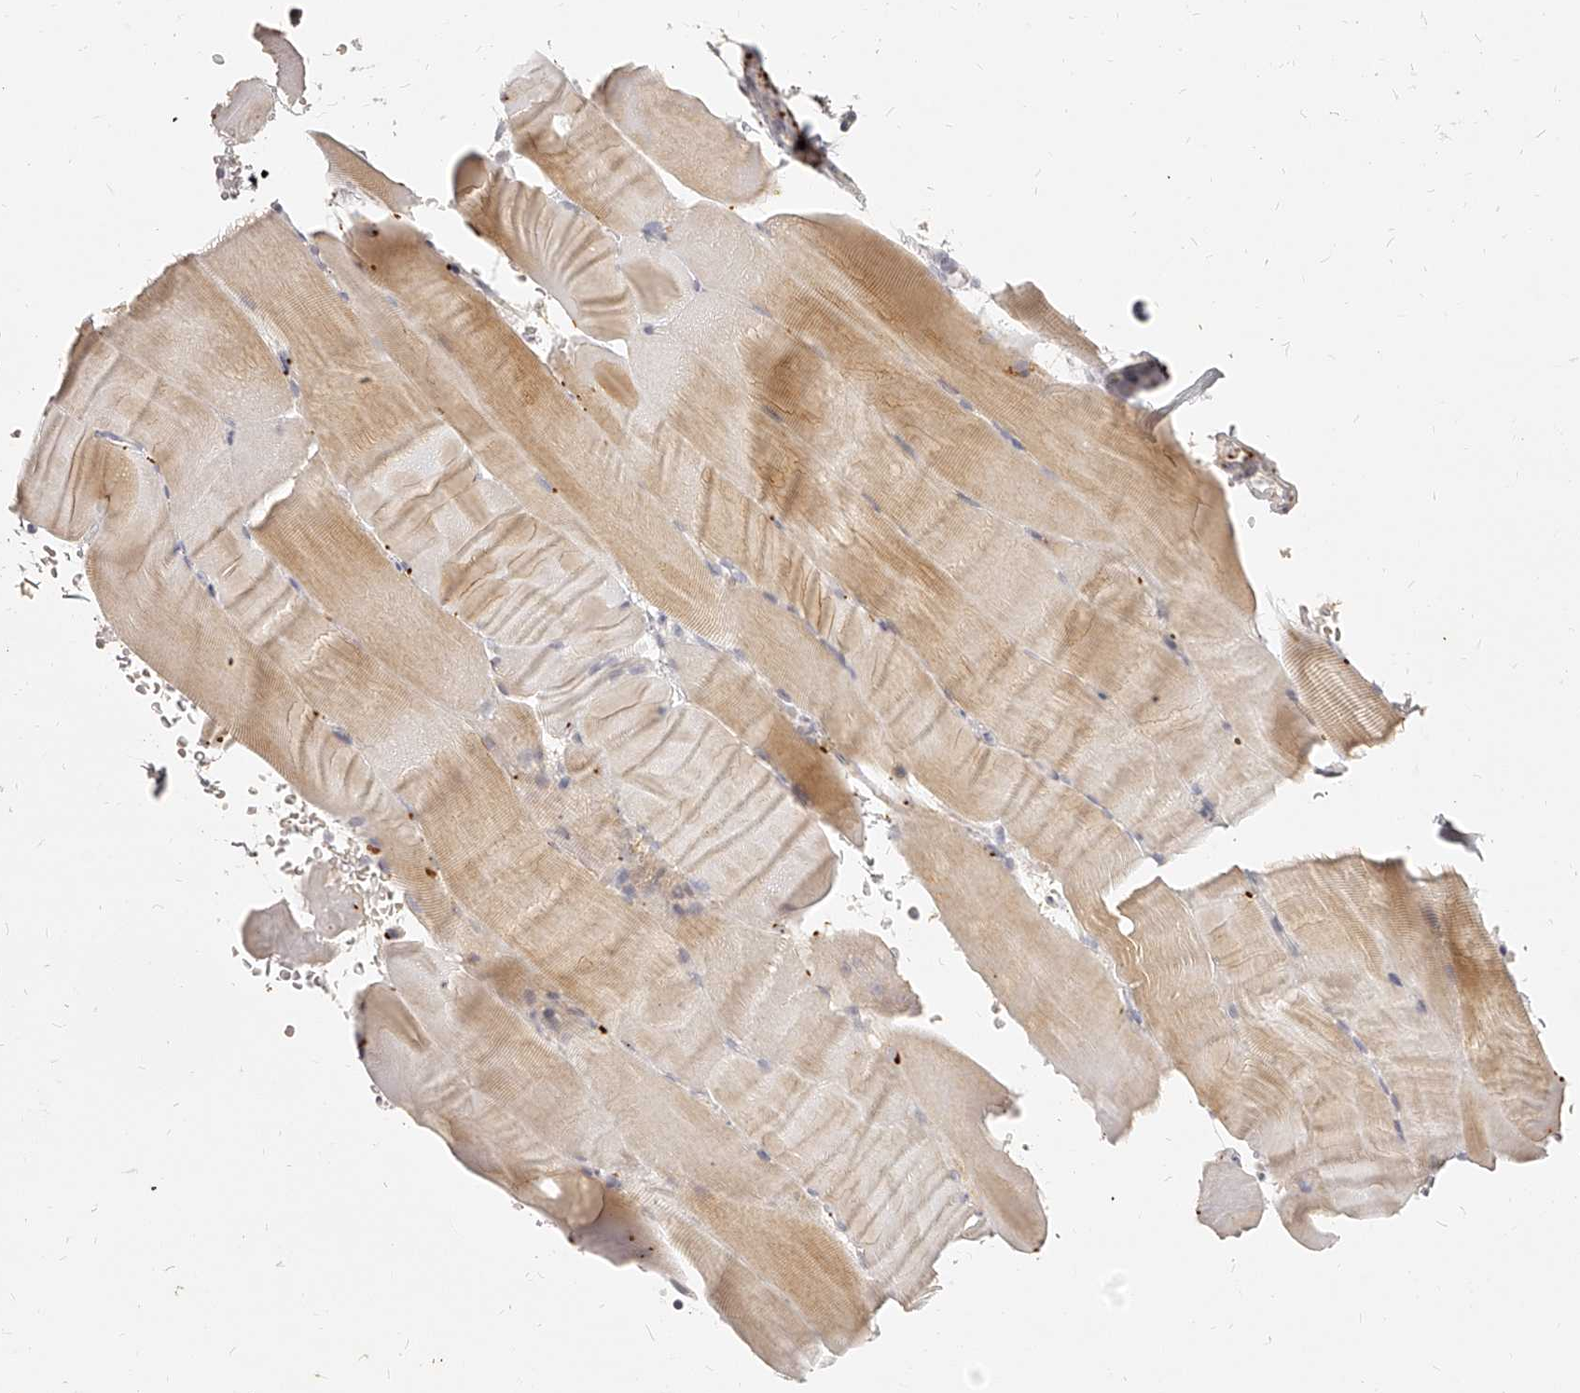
{"staining": {"intensity": "weak", "quantity": "<25%", "location": "cytoplasmic/membranous"}, "tissue": "skeletal muscle", "cell_type": "Myocytes", "image_type": "normal", "snomed": [{"axis": "morphology", "description": "Normal tissue, NOS"}, {"axis": "topography", "description": "Skeletal muscle"}, {"axis": "topography", "description": "Parathyroid gland"}], "caption": "Immunohistochemistry (IHC) image of normal skeletal muscle: human skeletal muscle stained with DAB exhibits no significant protein staining in myocytes.", "gene": "ITGB3", "patient": {"sex": "female", "age": 37}}